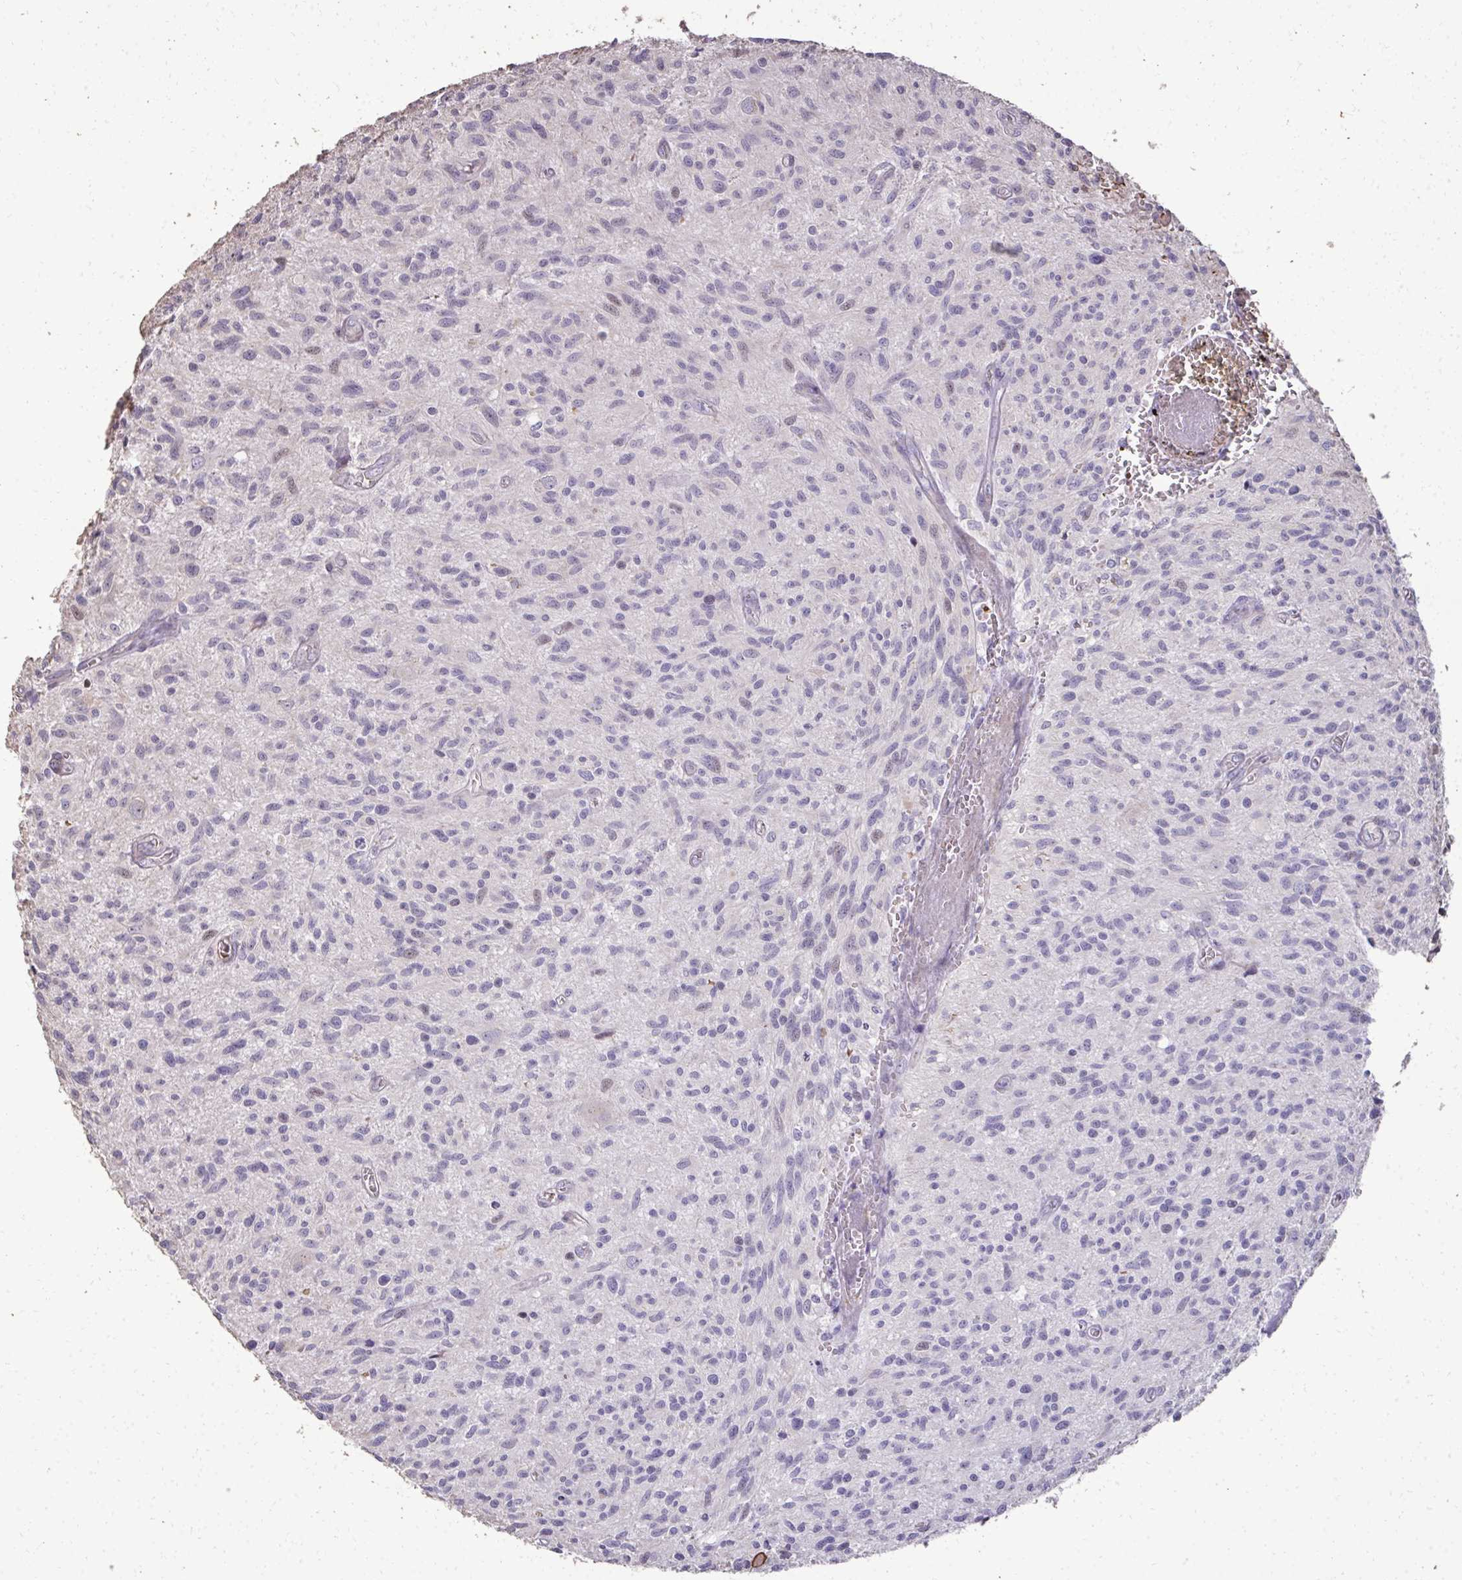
{"staining": {"intensity": "negative", "quantity": "none", "location": "none"}, "tissue": "glioma", "cell_type": "Tumor cells", "image_type": "cancer", "snomed": [{"axis": "morphology", "description": "Glioma, malignant, High grade"}, {"axis": "topography", "description": "Brain"}], "caption": "This histopathology image is of high-grade glioma (malignant) stained with IHC to label a protein in brown with the nuclei are counter-stained blue. There is no positivity in tumor cells.", "gene": "FIBCD1", "patient": {"sex": "male", "age": 75}}